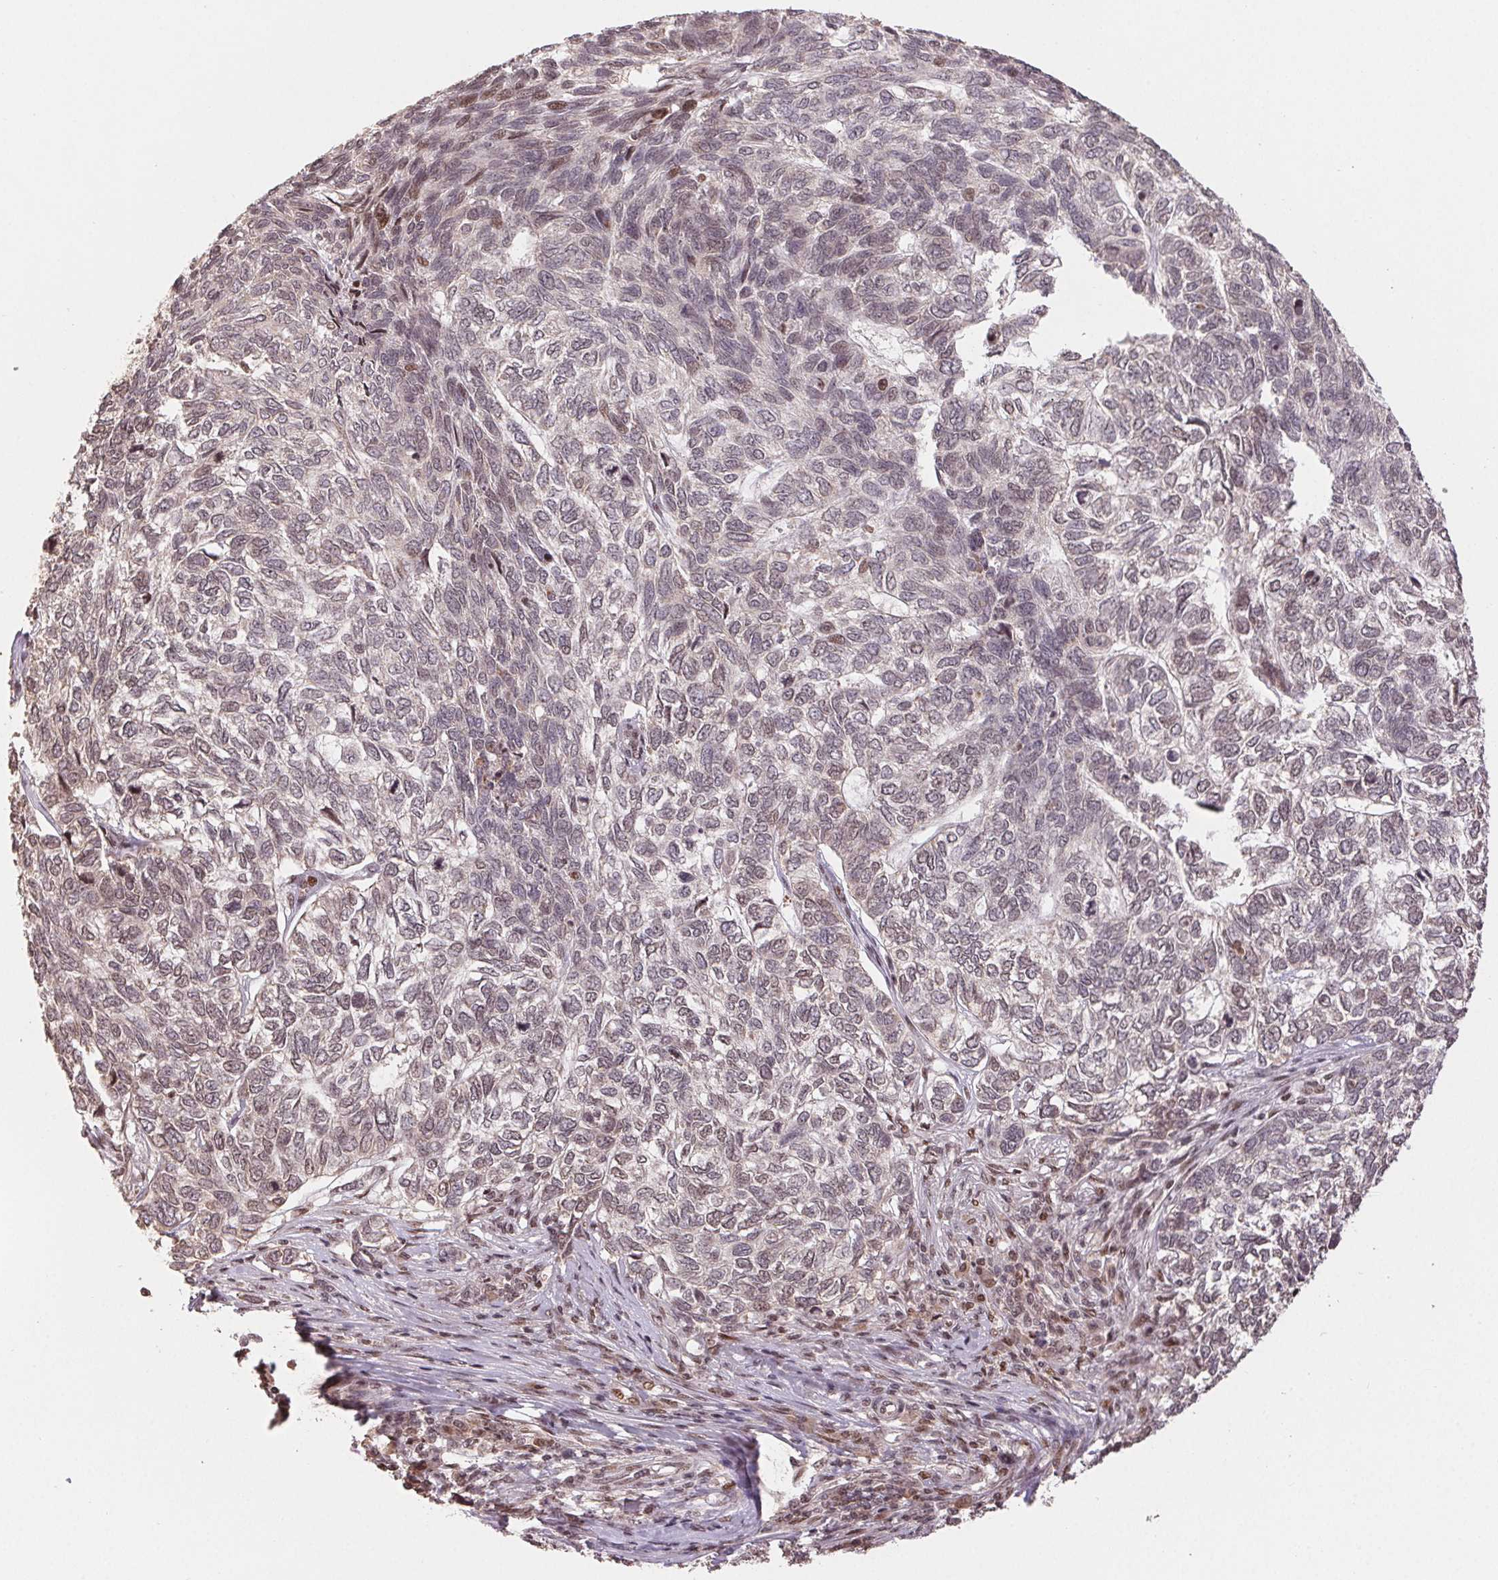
{"staining": {"intensity": "weak", "quantity": "<25%", "location": "nuclear"}, "tissue": "skin cancer", "cell_type": "Tumor cells", "image_type": "cancer", "snomed": [{"axis": "morphology", "description": "Basal cell carcinoma"}, {"axis": "topography", "description": "Skin"}], "caption": "Tumor cells are negative for protein expression in human skin cancer.", "gene": "MAPKAPK2", "patient": {"sex": "female", "age": 65}}